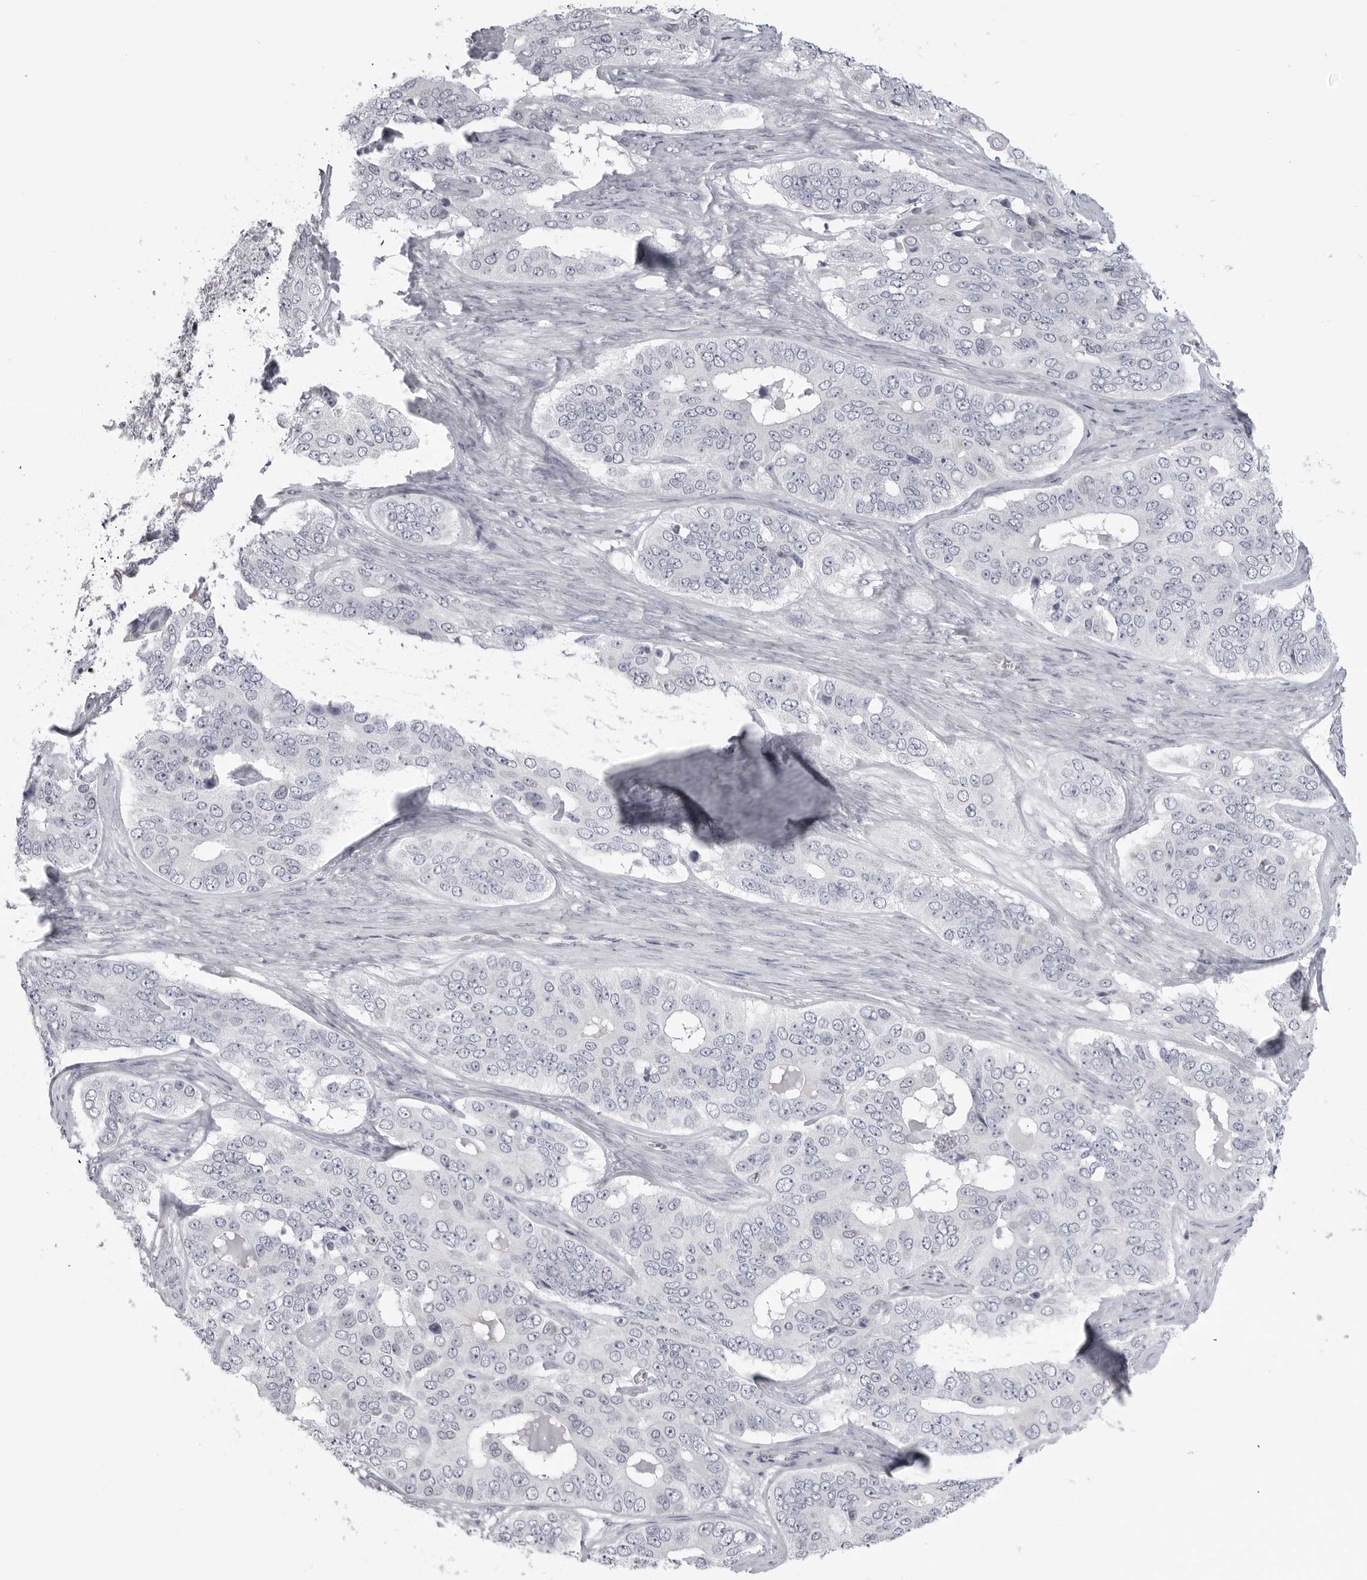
{"staining": {"intensity": "negative", "quantity": "none", "location": "none"}, "tissue": "ovarian cancer", "cell_type": "Tumor cells", "image_type": "cancer", "snomed": [{"axis": "morphology", "description": "Carcinoma, endometroid"}, {"axis": "topography", "description": "Ovary"}], "caption": "Image shows no significant protein staining in tumor cells of ovarian endometroid carcinoma.", "gene": "MAP7D1", "patient": {"sex": "female", "age": 51}}